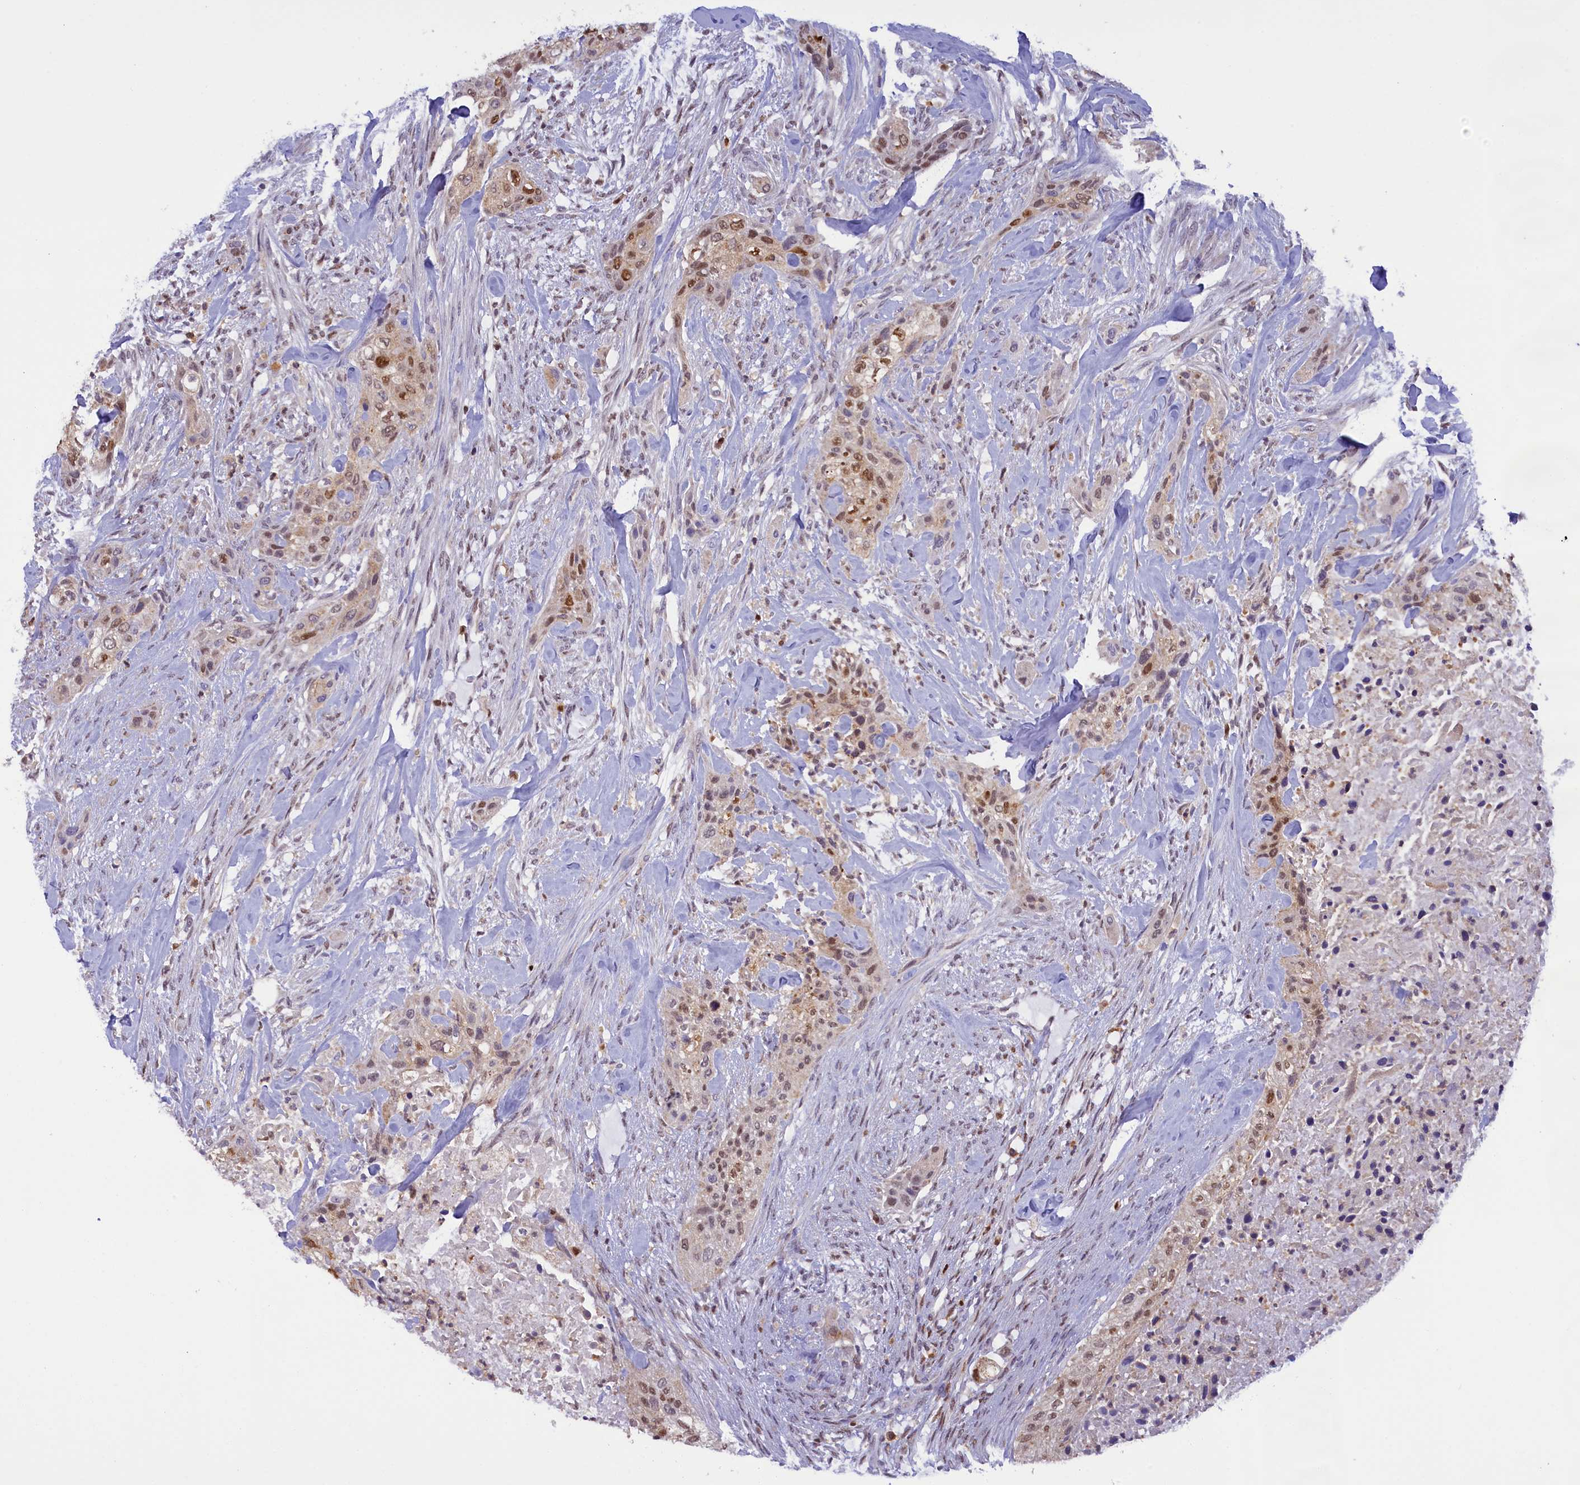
{"staining": {"intensity": "moderate", "quantity": ">75%", "location": "nuclear"}, "tissue": "urothelial cancer", "cell_type": "Tumor cells", "image_type": "cancer", "snomed": [{"axis": "morphology", "description": "Urothelial carcinoma, High grade"}, {"axis": "topography", "description": "Urinary bladder"}], "caption": "Urothelial cancer was stained to show a protein in brown. There is medium levels of moderate nuclear staining in approximately >75% of tumor cells.", "gene": "IZUMO2", "patient": {"sex": "male", "age": 35}}